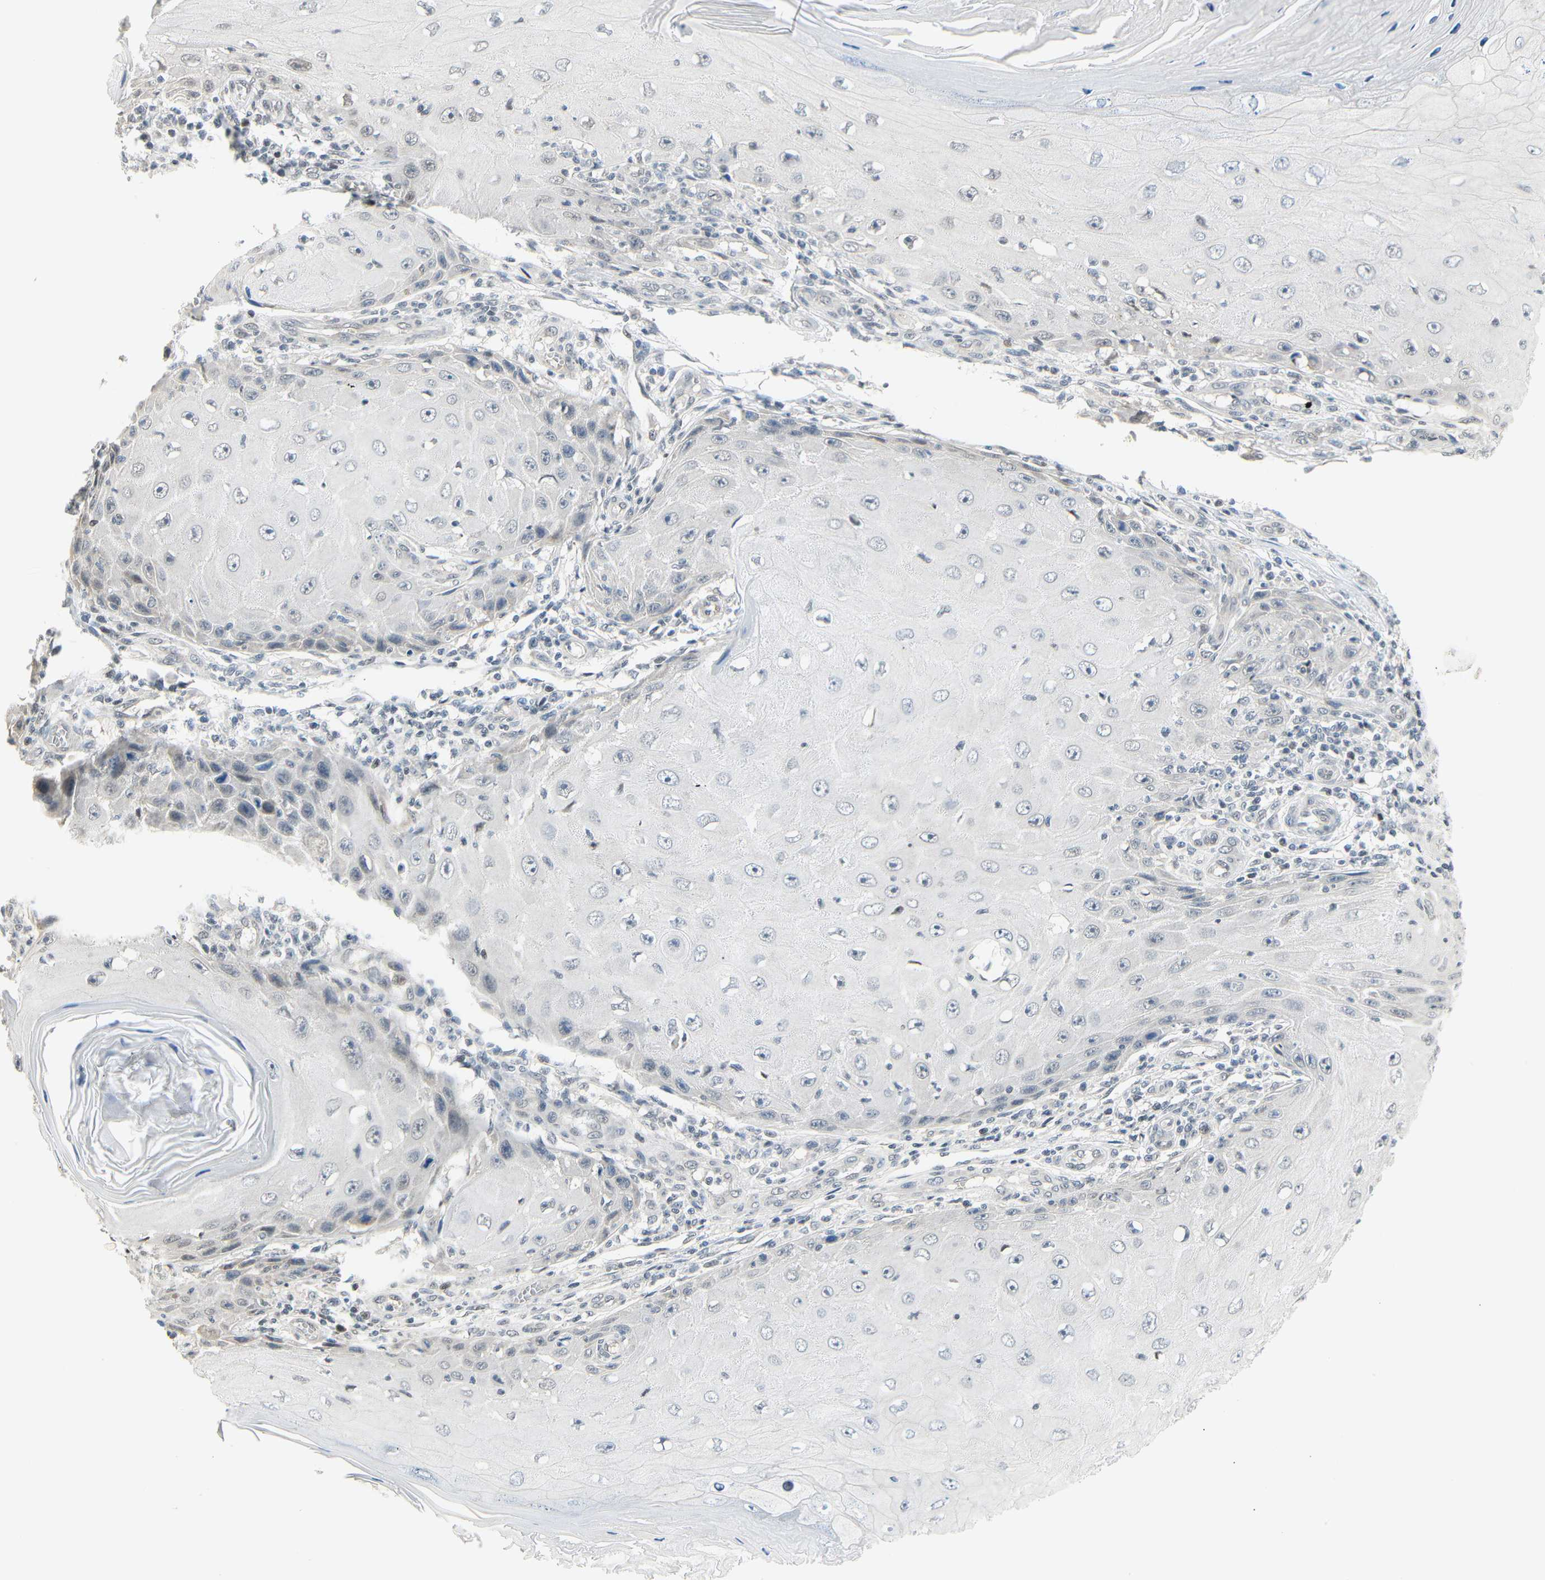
{"staining": {"intensity": "negative", "quantity": "none", "location": "none"}, "tissue": "skin cancer", "cell_type": "Tumor cells", "image_type": "cancer", "snomed": [{"axis": "morphology", "description": "Squamous cell carcinoma, NOS"}, {"axis": "topography", "description": "Skin"}], "caption": "Immunohistochemistry (IHC) of human skin cancer (squamous cell carcinoma) demonstrates no staining in tumor cells.", "gene": "IMPG2", "patient": {"sex": "female", "age": 73}}